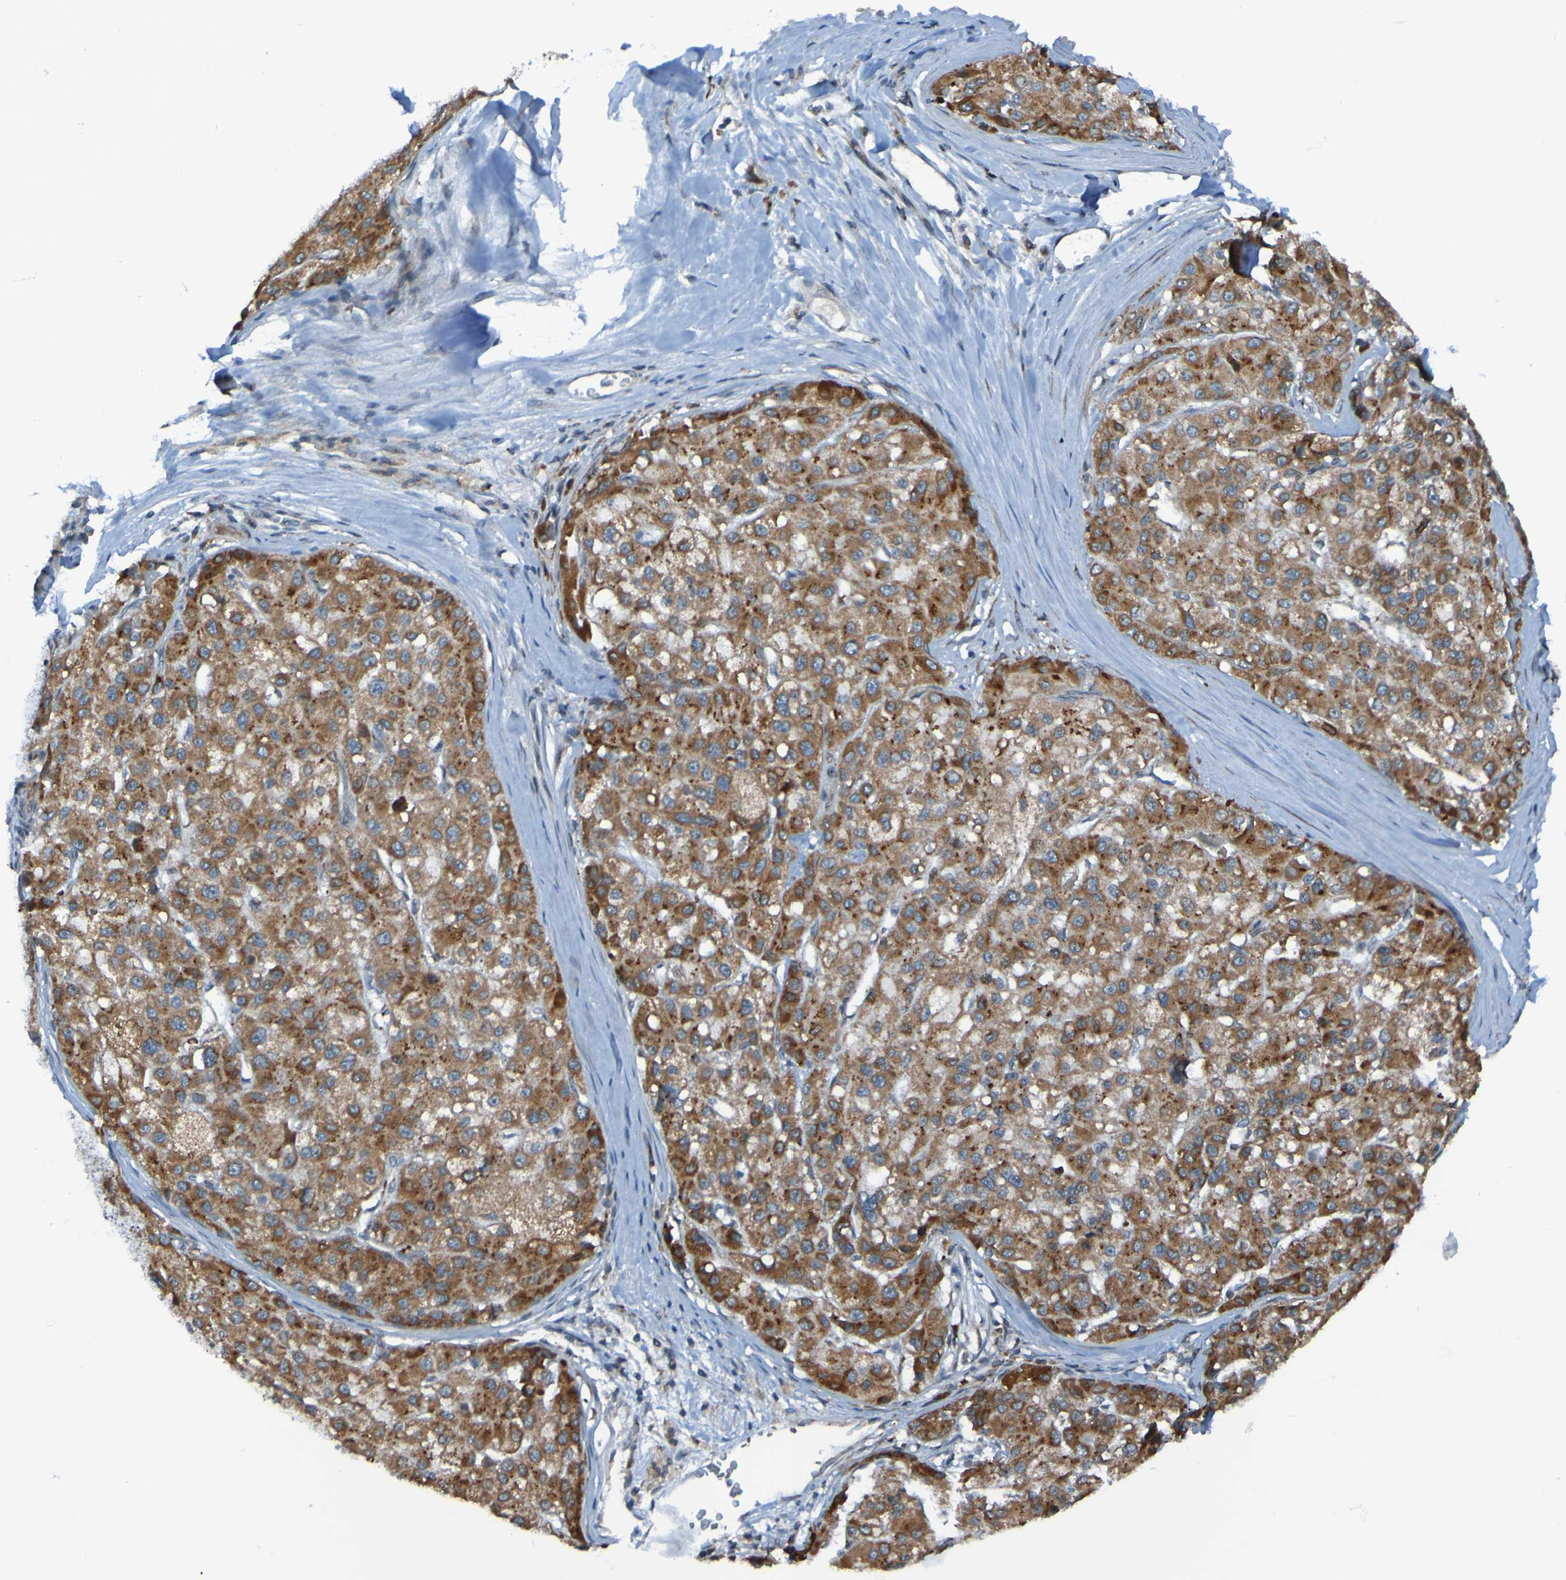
{"staining": {"intensity": "moderate", "quantity": ">75%", "location": "cytoplasmic/membranous"}, "tissue": "liver cancer", "cell_type": "Tumor cells", "image_type": "cancer", "snomed": [{"axis": "morphology", "description": "Carcinoma, Hepatocellular, NOS"}, {"axis": "topography", "description": "Liver"}], "caption": "Moderate cytoplasmic/membranous expression for a protein is identified in about >75% of tumor cells of liver cancer using immunohistochemistry (IHC).", "gene": "UNG", "patient": {"sex": "male", "age": 80}}